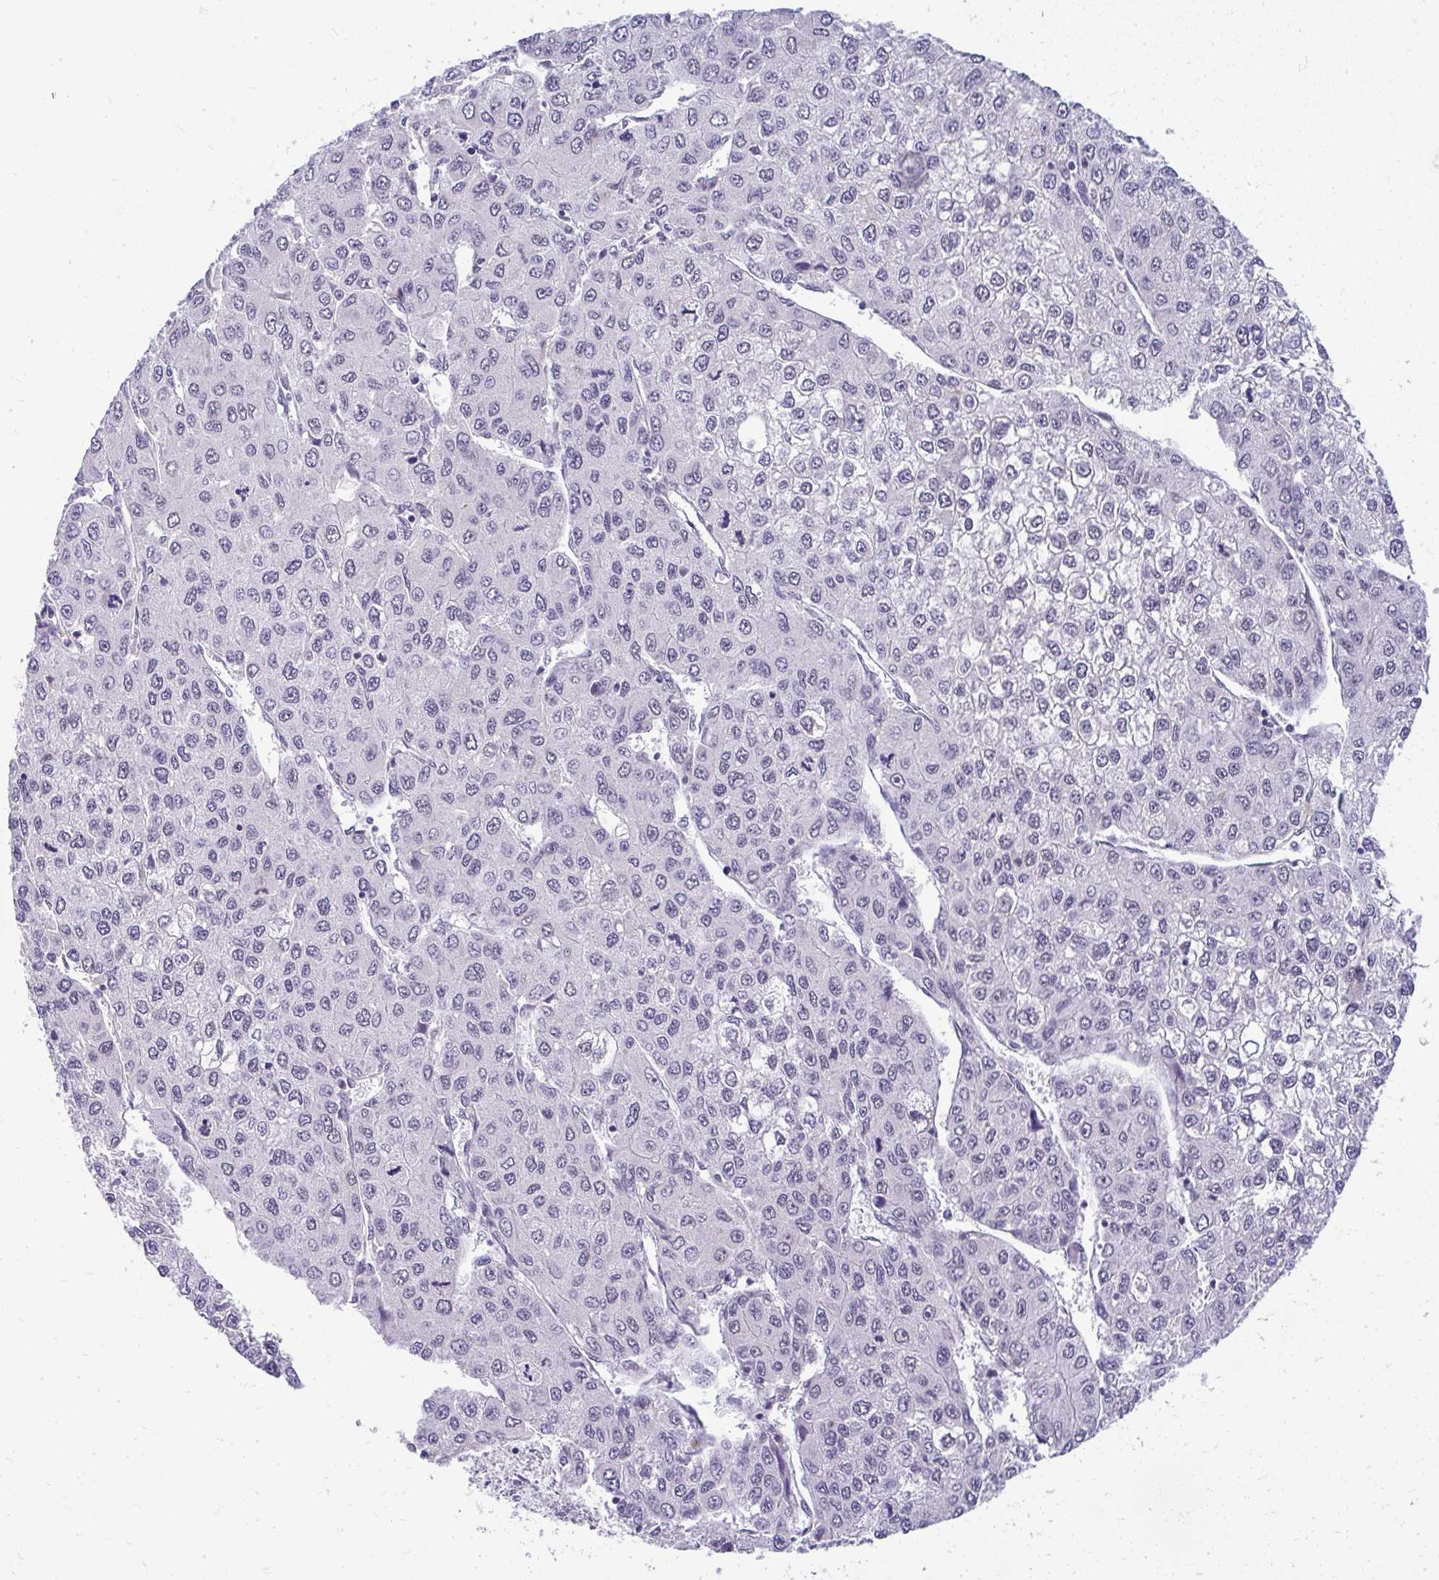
{"staining": {"intensity": "negative", "quantity": "none", "location": "none"}, "tissue": "liver cancer", "cell_type": "Tumor cells", "image_type": "cancer", "snomed": [{"axis": "morphology", "description": "Carcinoma, Hepatocellular, NOS"}, {"axis": "topography", "description": "Liver"}], "caption": "Immunohistochemistry histopathology image of hepatocellular carcinoma (liver) stained for a protein (brown), which demonstrates no staining in tumor cells.", "gene": "TEX33", "patient": {"sex": "female", "age": 66}}